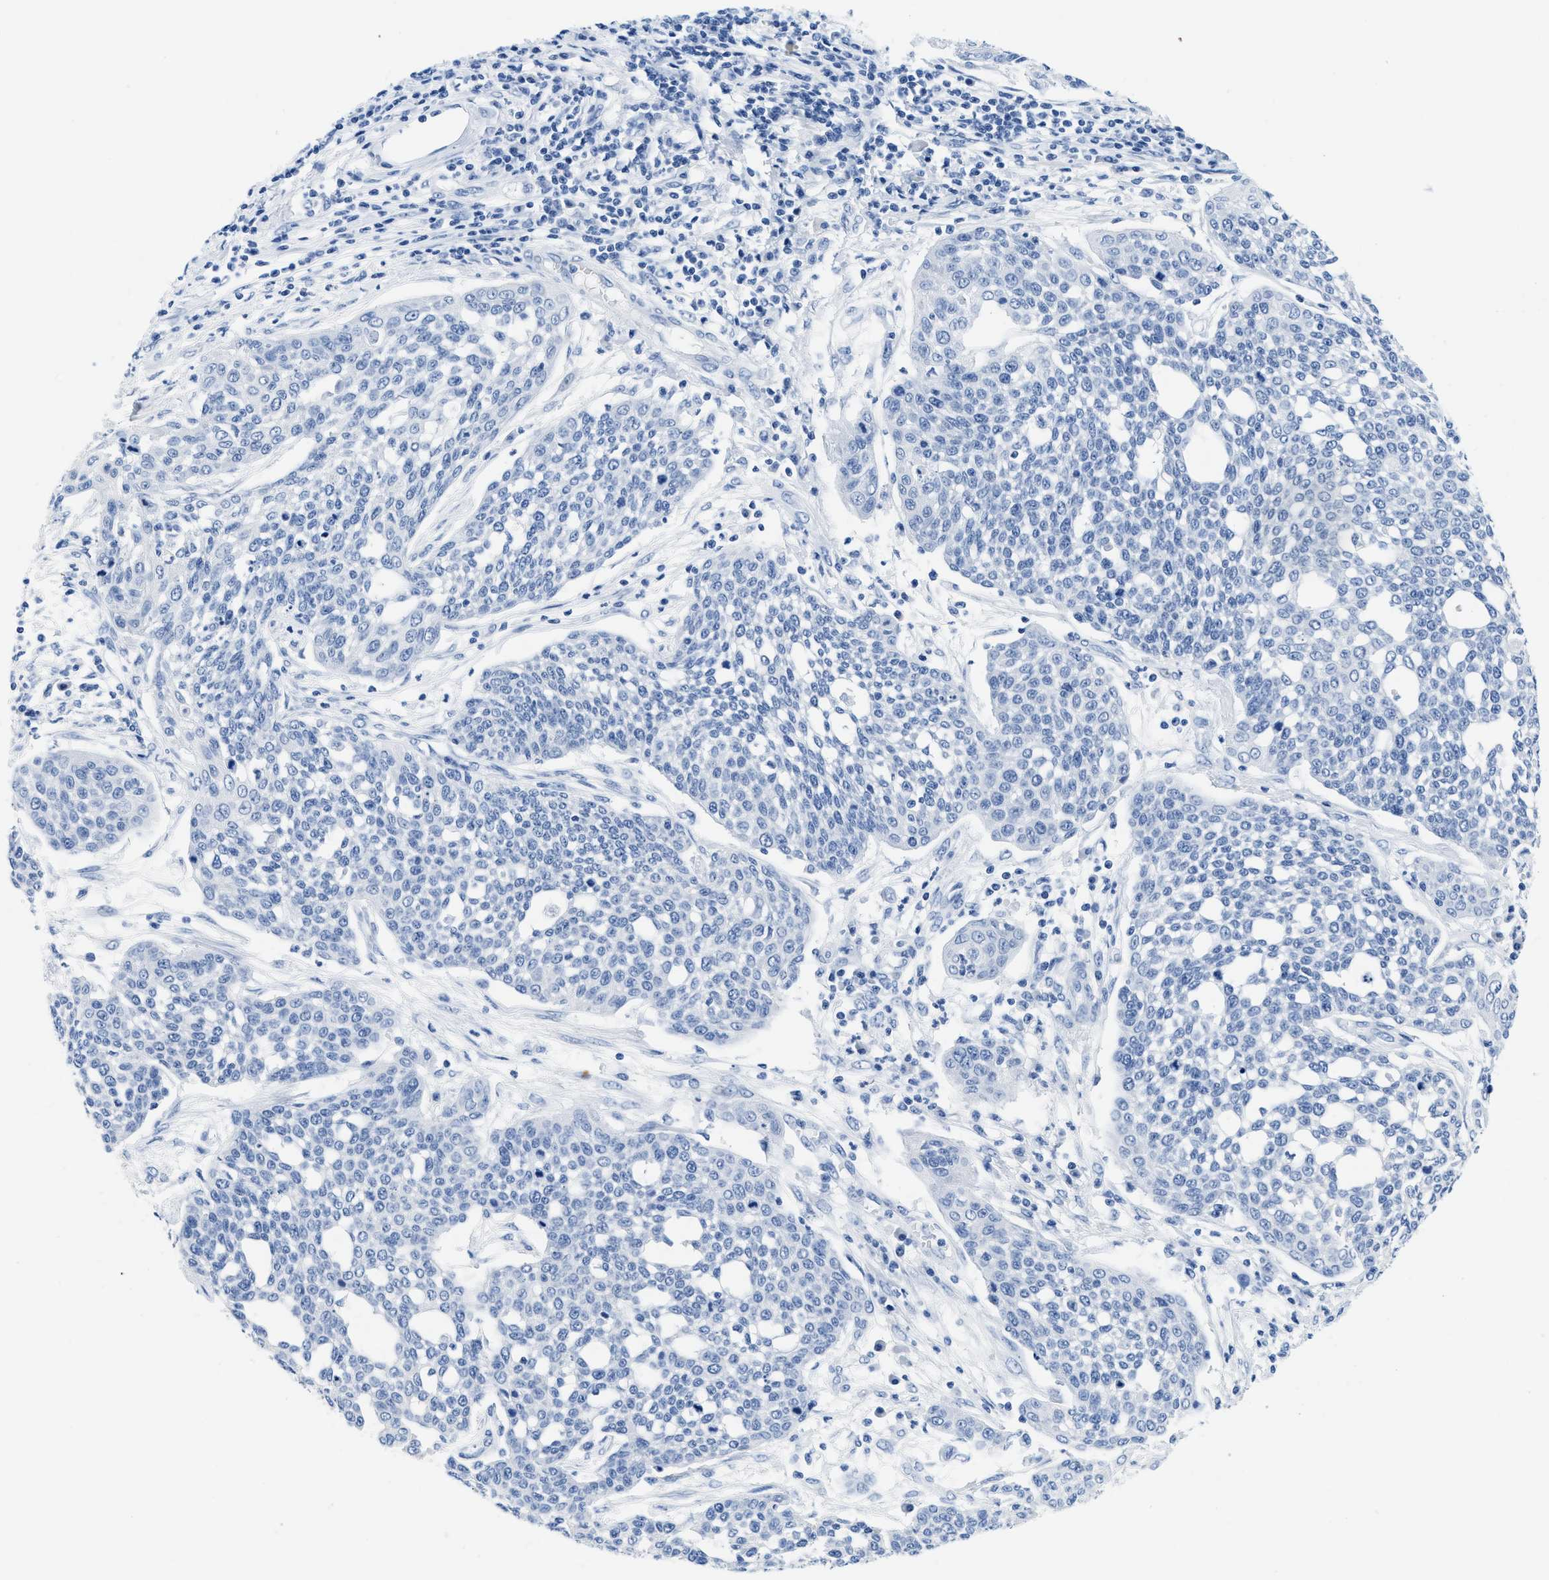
{"staining": {"intensity": "negative", "quantity": "none", "location": "none"}, "tissue": "cervical cancer", "cell_type": "Tumor cells", "image_type": "cancer", "snomed": [{"axis": "morphology", "description": "Squamous cell carcinoma, NOS"}, {"axis": "topography", "description": "Cervix"}], "caption": "IHC micrograph of neoplastic tissue: cervical cancer stained with DAB (3,3'-diaminobenzidine) displays no significant protein expression in tumor cells.", "gene": "GSN", "patient": {"sex": "female", "age": 34}}